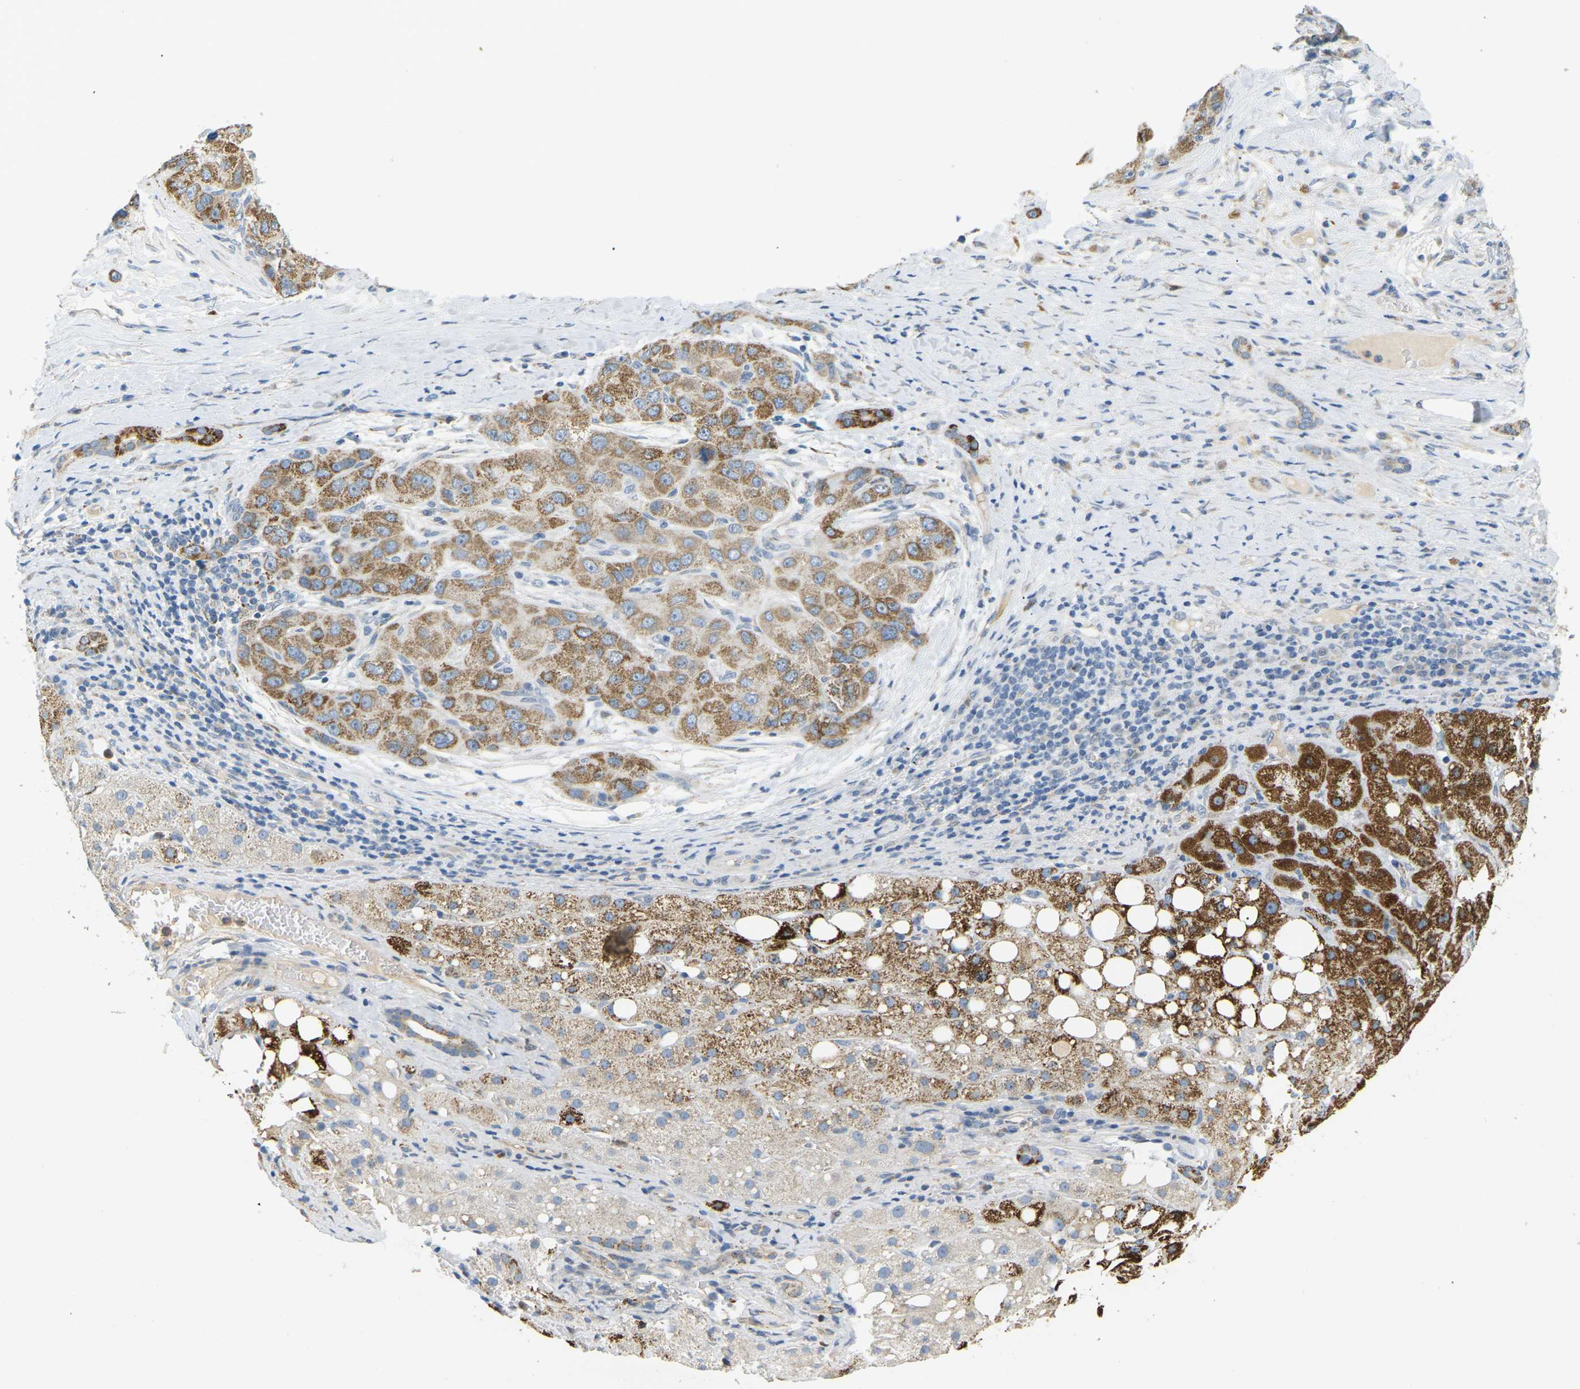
{"staining": {"intensity": "strong", "quantity": "<25%", "location": "cytoplasmic/membranous"}, "tissue": "liver cancer", "cell_type": "Tumor cells", "image_type": "cancer", "snomed": [{"axis": "morphology", "description": "Carcinoma, Hepatocellular, NOS"}, {"axis": "topography", "description": "Liver"}], "caption": "The photomicrograph exhibits immunohistochemical staining of liver cancer. There is strong cytoplasmic/membranous staining is appreciated in approximately <25% of tumor cells.", "gene": "CD300E", "patient": {"sex": "male", "age": 80}}